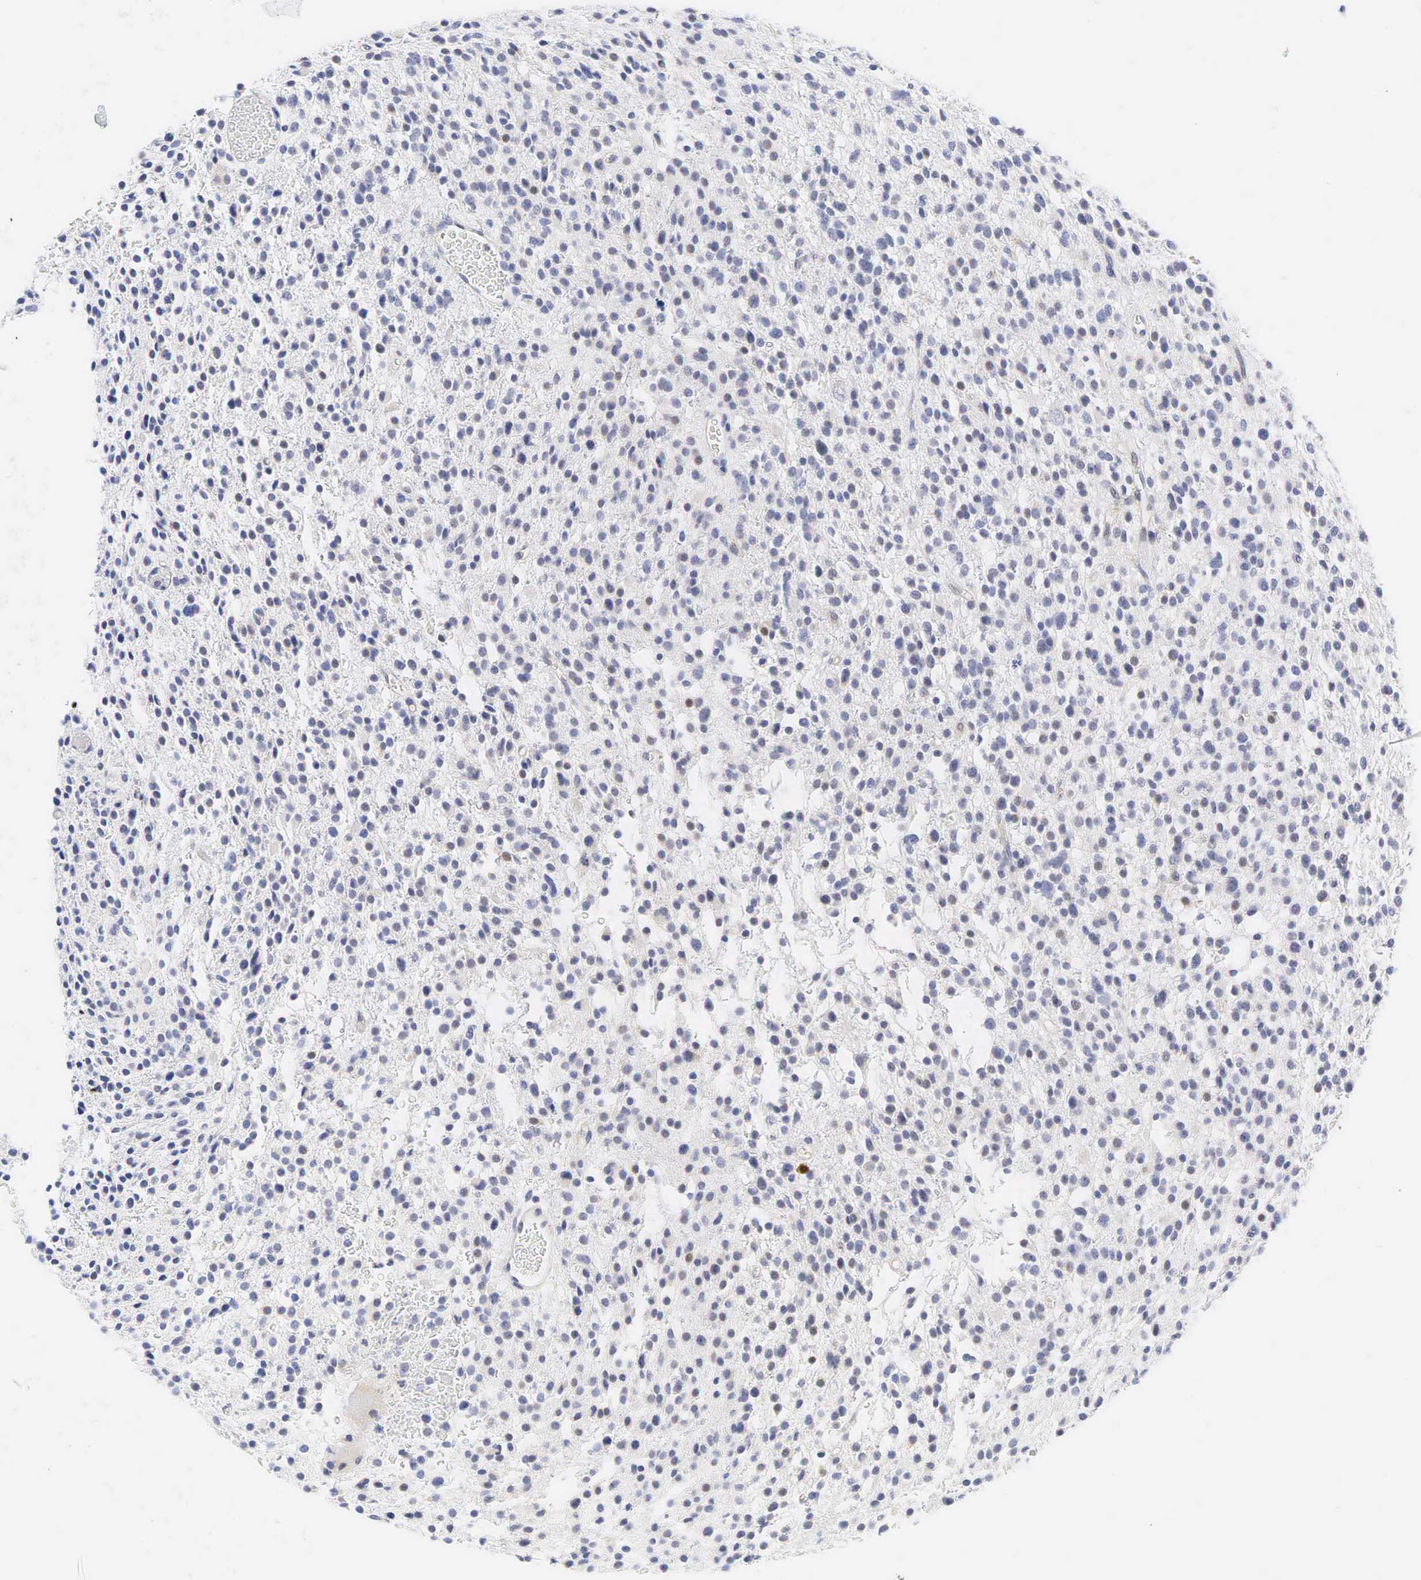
{"staining": {"intensity": "negative", "quantity": "none", "location": "none"}, "tissue": "glioma", "cell_type": "Tumor cells", "image_type": "cancer", "snomed": [{"axis": "morphology", "description": "Glioma, malignant, Low grade"}, {"axis": "topography", "description": "Brain"}], "caption": "This is an immunohistochemistry photomicrograph of human malignant glioma (low-grade). There is no expression in tumor cells.", "gene": "AR", "patient": {"sex": "female", "age": 36}}